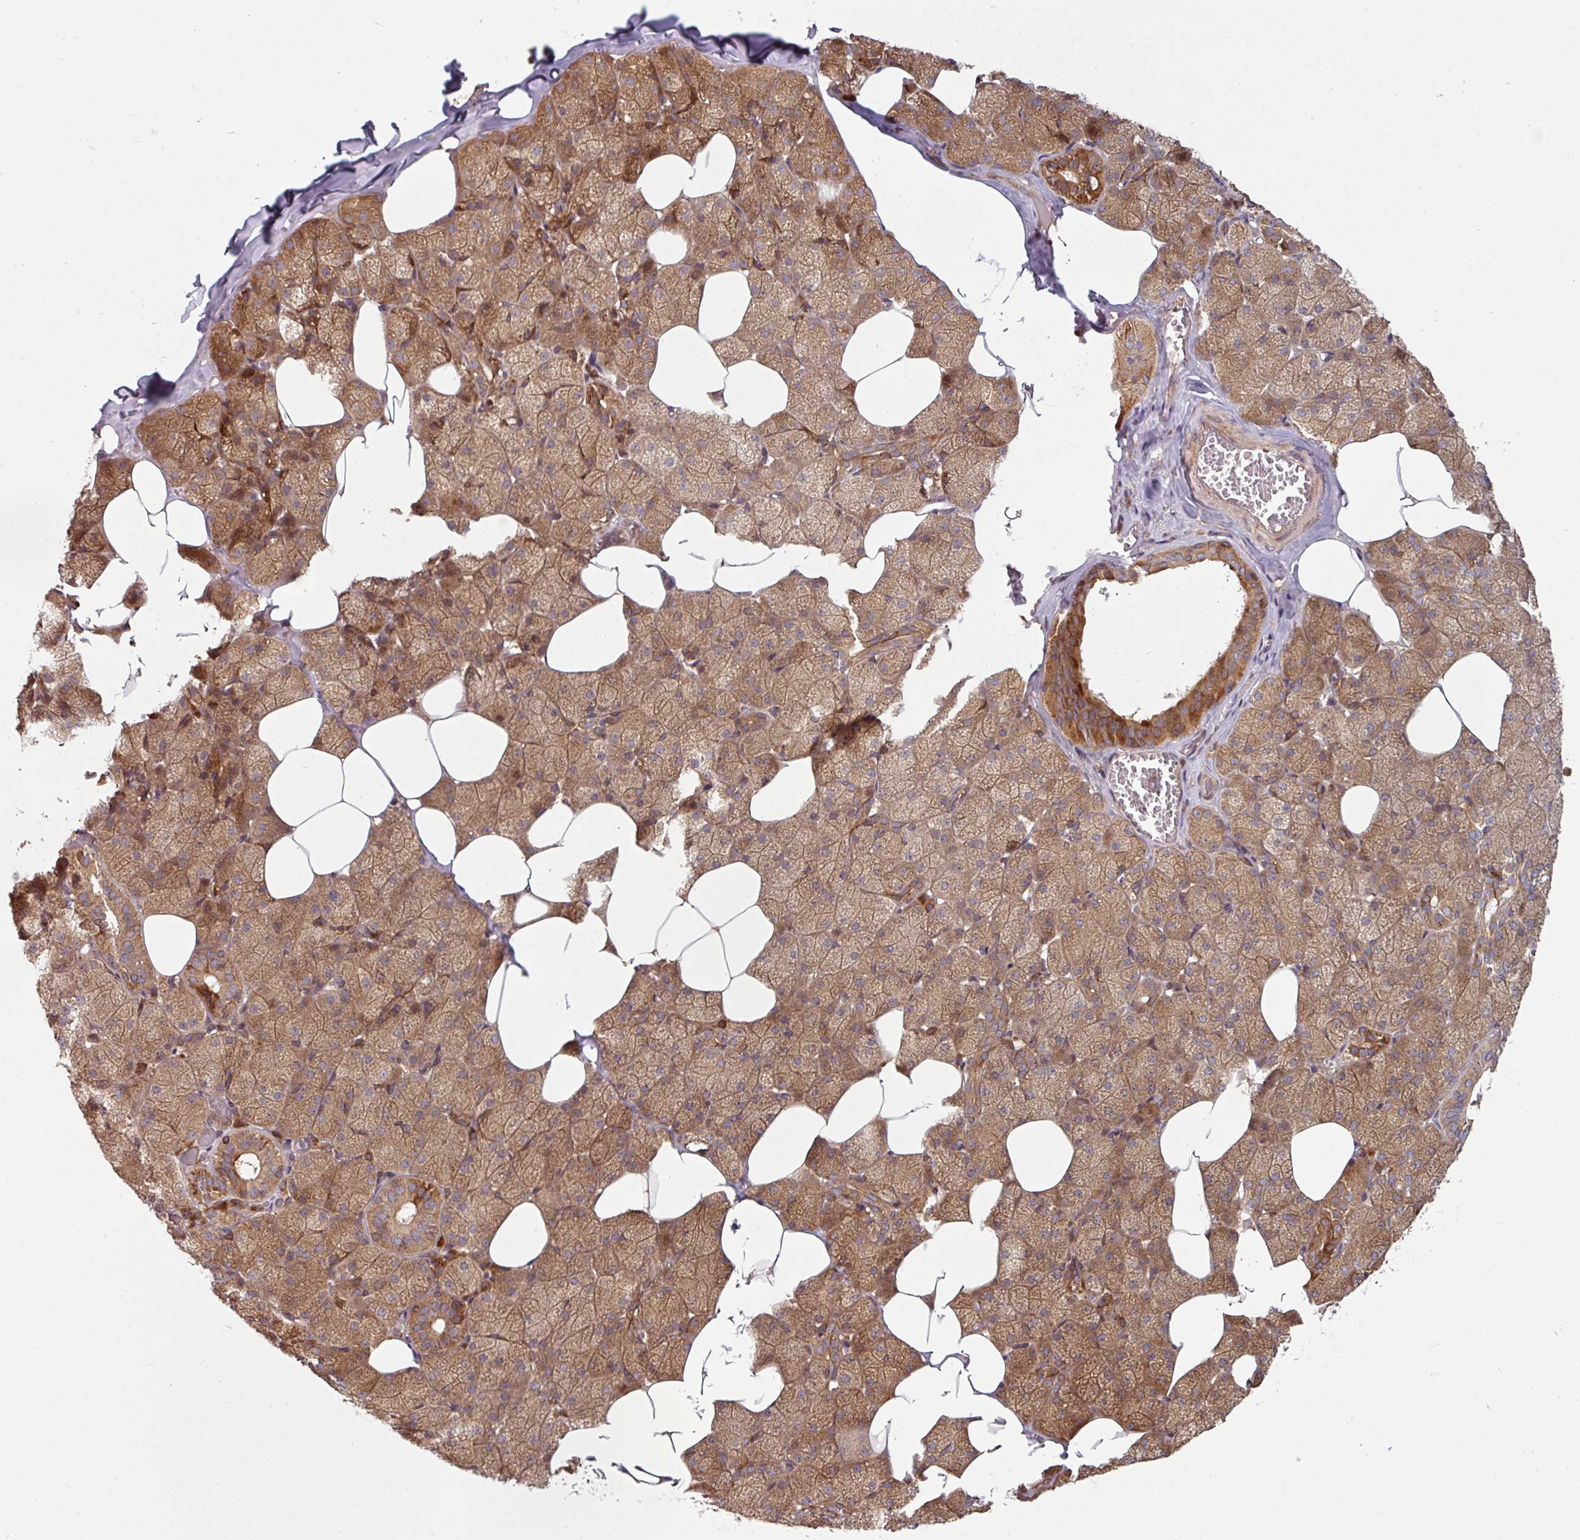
{"staining": {"intensity": "strong", "quantity": ">75%", "location": "cytoplasmic/membranous"}, "tissue": "salivary gland", "cell_type": "Glandular cells", "image_type": "normal", "snomed": [{"axis": "morphology", "description": "Normal tissue, NOS"}, {"axis": "topography", "description": "Salivary gland"}, {"axis": "topography", "description": "Peripheral nerve tissue"}], "caption": "Protein staining of unremarkable salivary gland exhibits strong cytoplasmic/membranous staining in approximately >75% of glandular cells.", "gene": "RAB5A", "patient": {"sex": "male", "age": 38}}